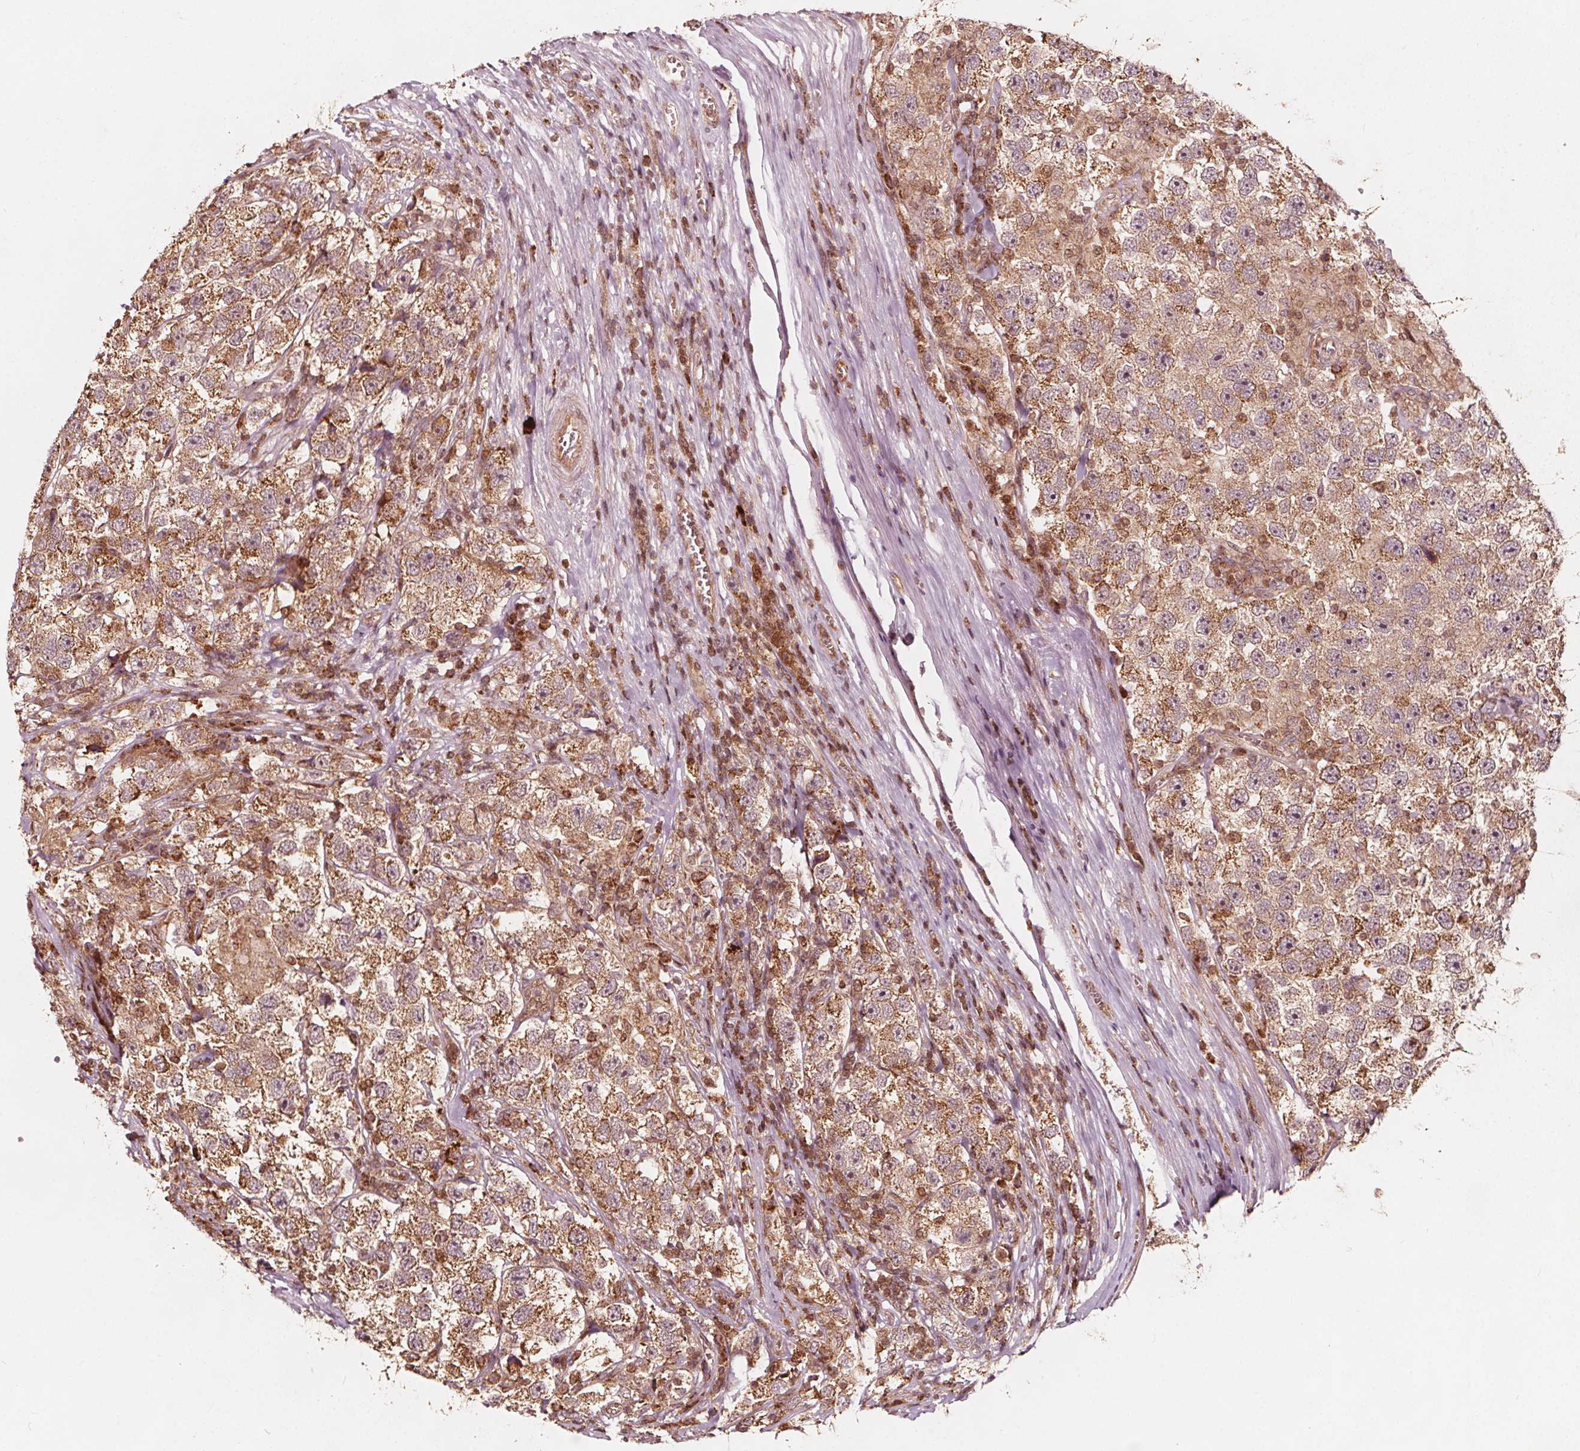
{"staining": {"intensity": "moderate", "quantity": ">75%", "location": "cytoplasmic/membranous"}, "tissue": "testis cancer", "cell_type": "Tumor cells", "image_type": "cancer", "snomed": [{"axis": "morphology", "description": "Seminoma, NOS"}, {"axis": "topography", "description": "Testis"}], "caption": "Protein expression analysis of testis cancer (seminoma) demonstrates moderate cytoplasmic/membranous staining in about >75% of tumor cells. Ihc stains the protein of interest in brown and the nuclei are stained blue.", "gene": "AIP", "patient": {"sex": "male", "age": 26}}